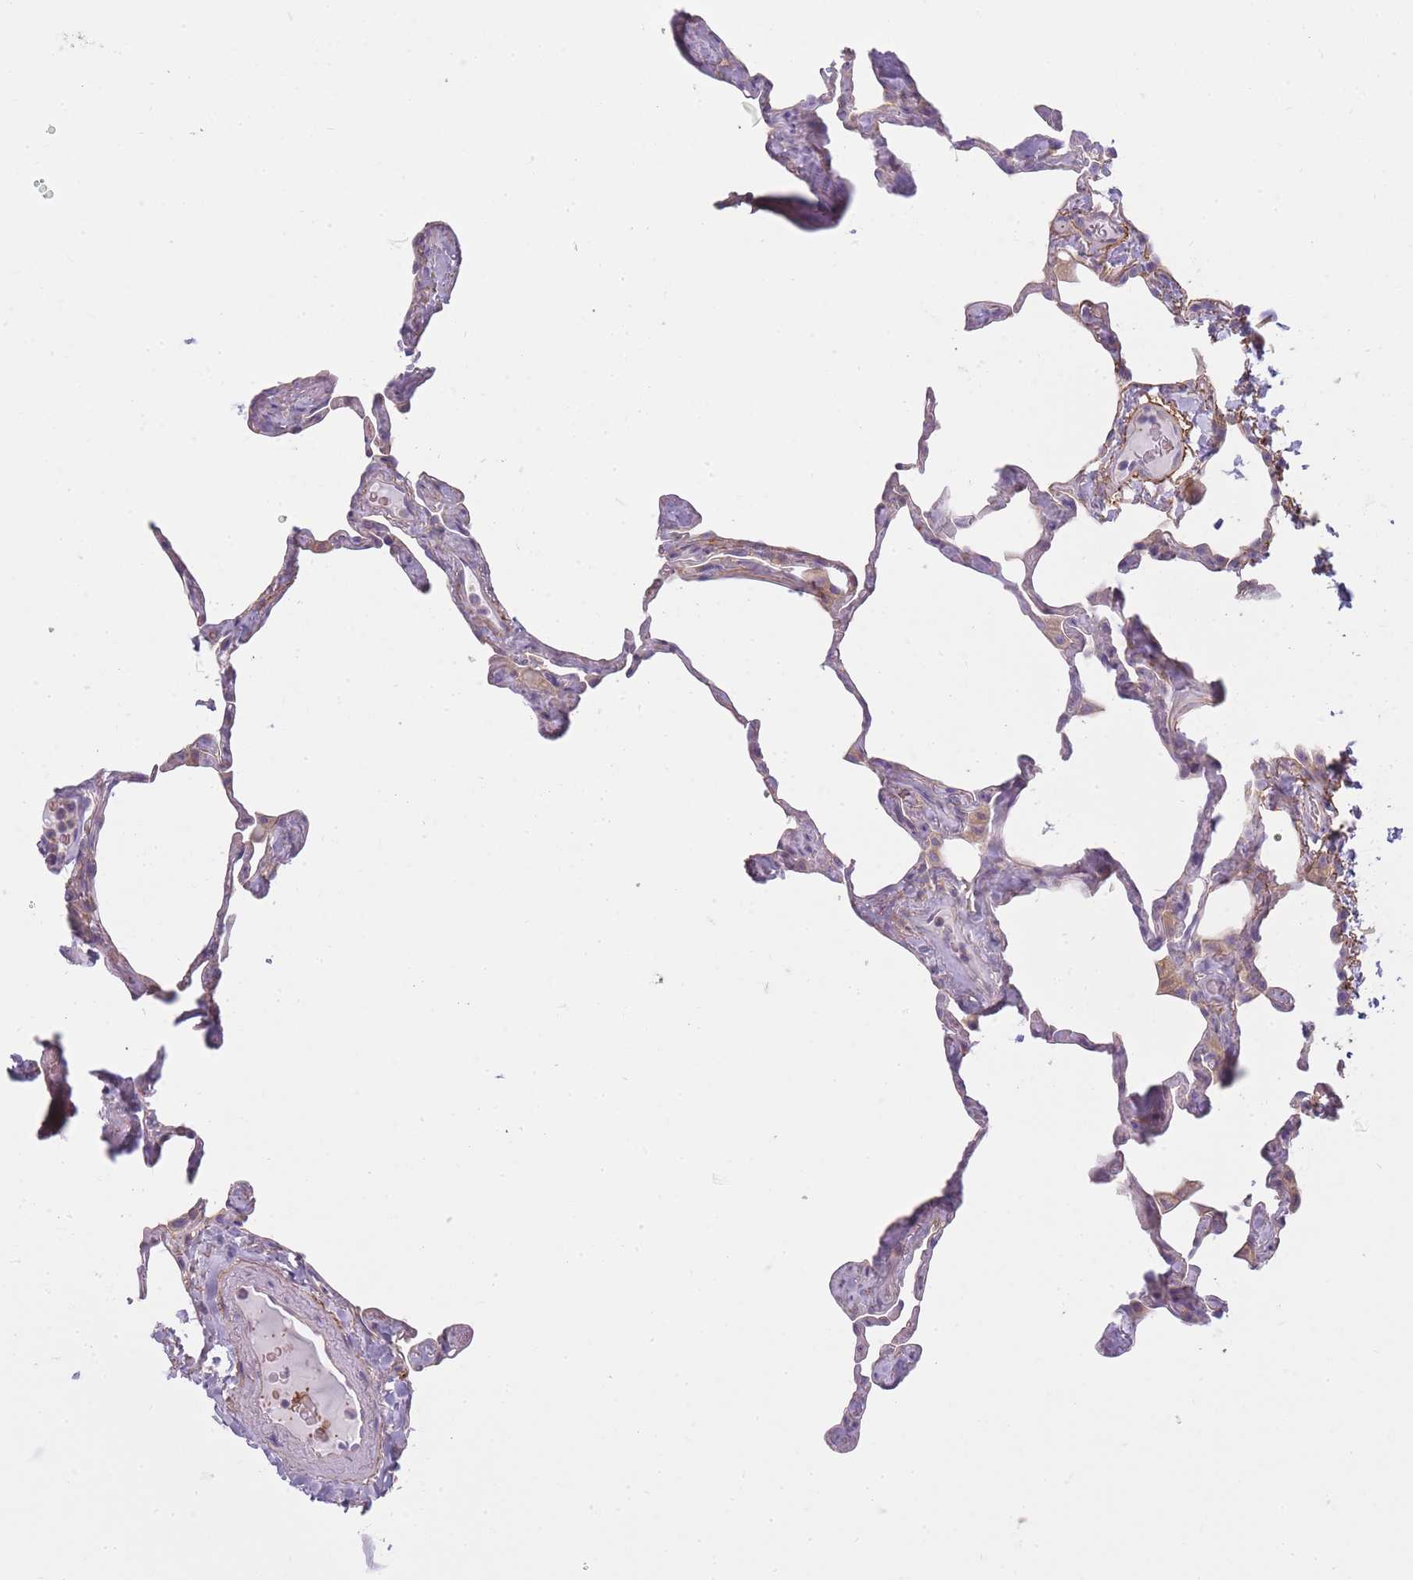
{"staining": {"intensity": "negative", "quantity": "none", "location": "none"}, "tissue": "lung", "cell_type": "Alveolar cells", "image_type": "normal", "snomed": [{"axis": "morphology", "description": "Normal tissue, NOS"}, {"axis": "topography", "description": "Lung"}], "caption": "Immunohistochemistry photomicrograph of benign lung stained for a protein (brown), which shows no staining in alveolar cells.", "gene": "AP3M1", "patient": {"sex": "male", "age": 65}}